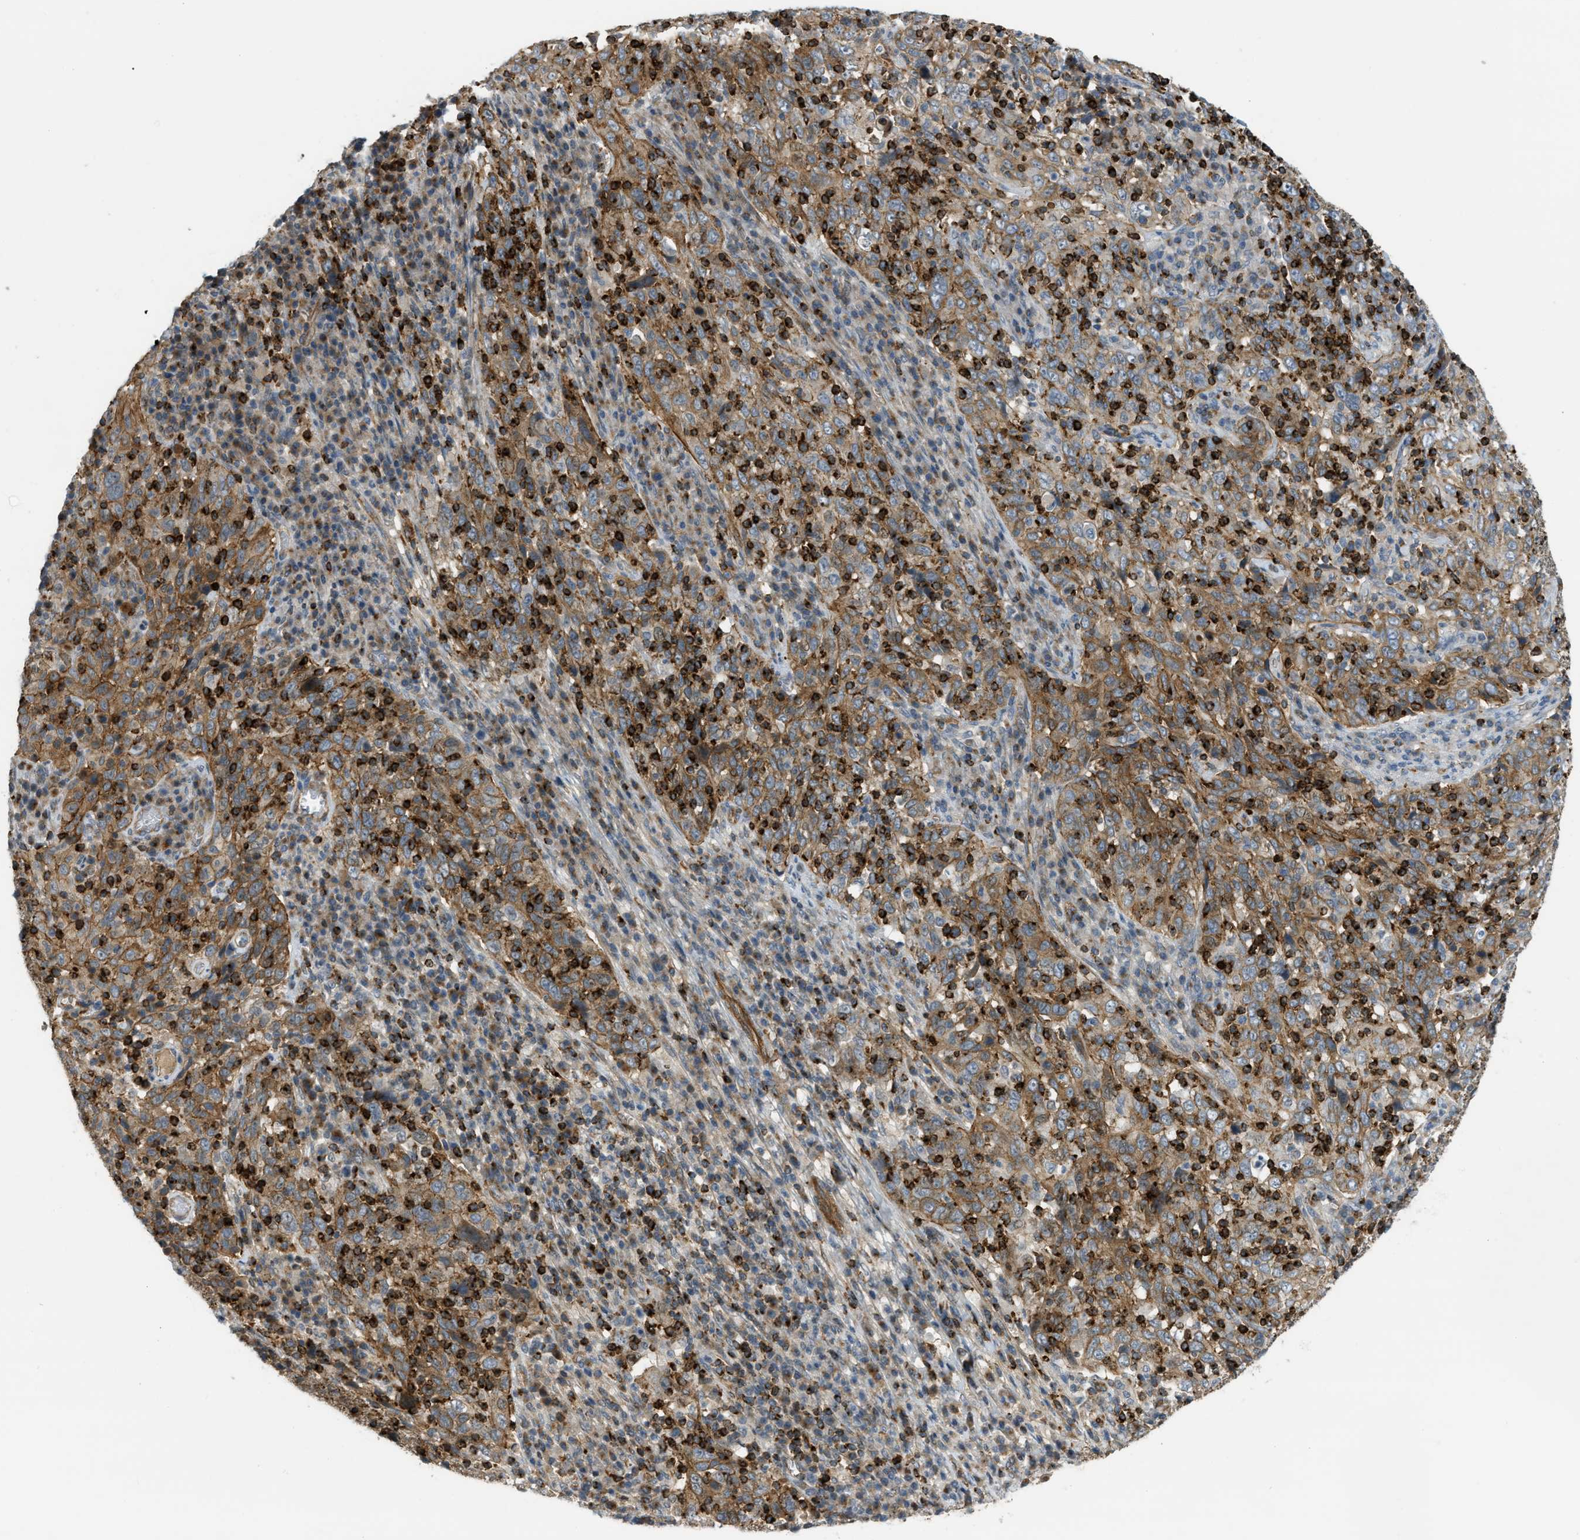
{"staining": {"intensity": "moderate", "quantity": ">75%", "location": "cytoplasmic/membranous"}, "tissue": "cervical cancer", "cell_type": "Tumor cells", "image_type": "cancer", "snomed": [{"axis": "morphology", "description": "Squamous cell carcinoma, NOS"}, {"axis": "topography", "description": "Cervix"}], "caption": "Cervical cancer stained for a protein (brown) demonstrates moderate cytoplasmic/membranous positive staining in about >75% of tumor cells.", "gene": "KIAA1671", "patient": {"sex": "female", "age": 46}}